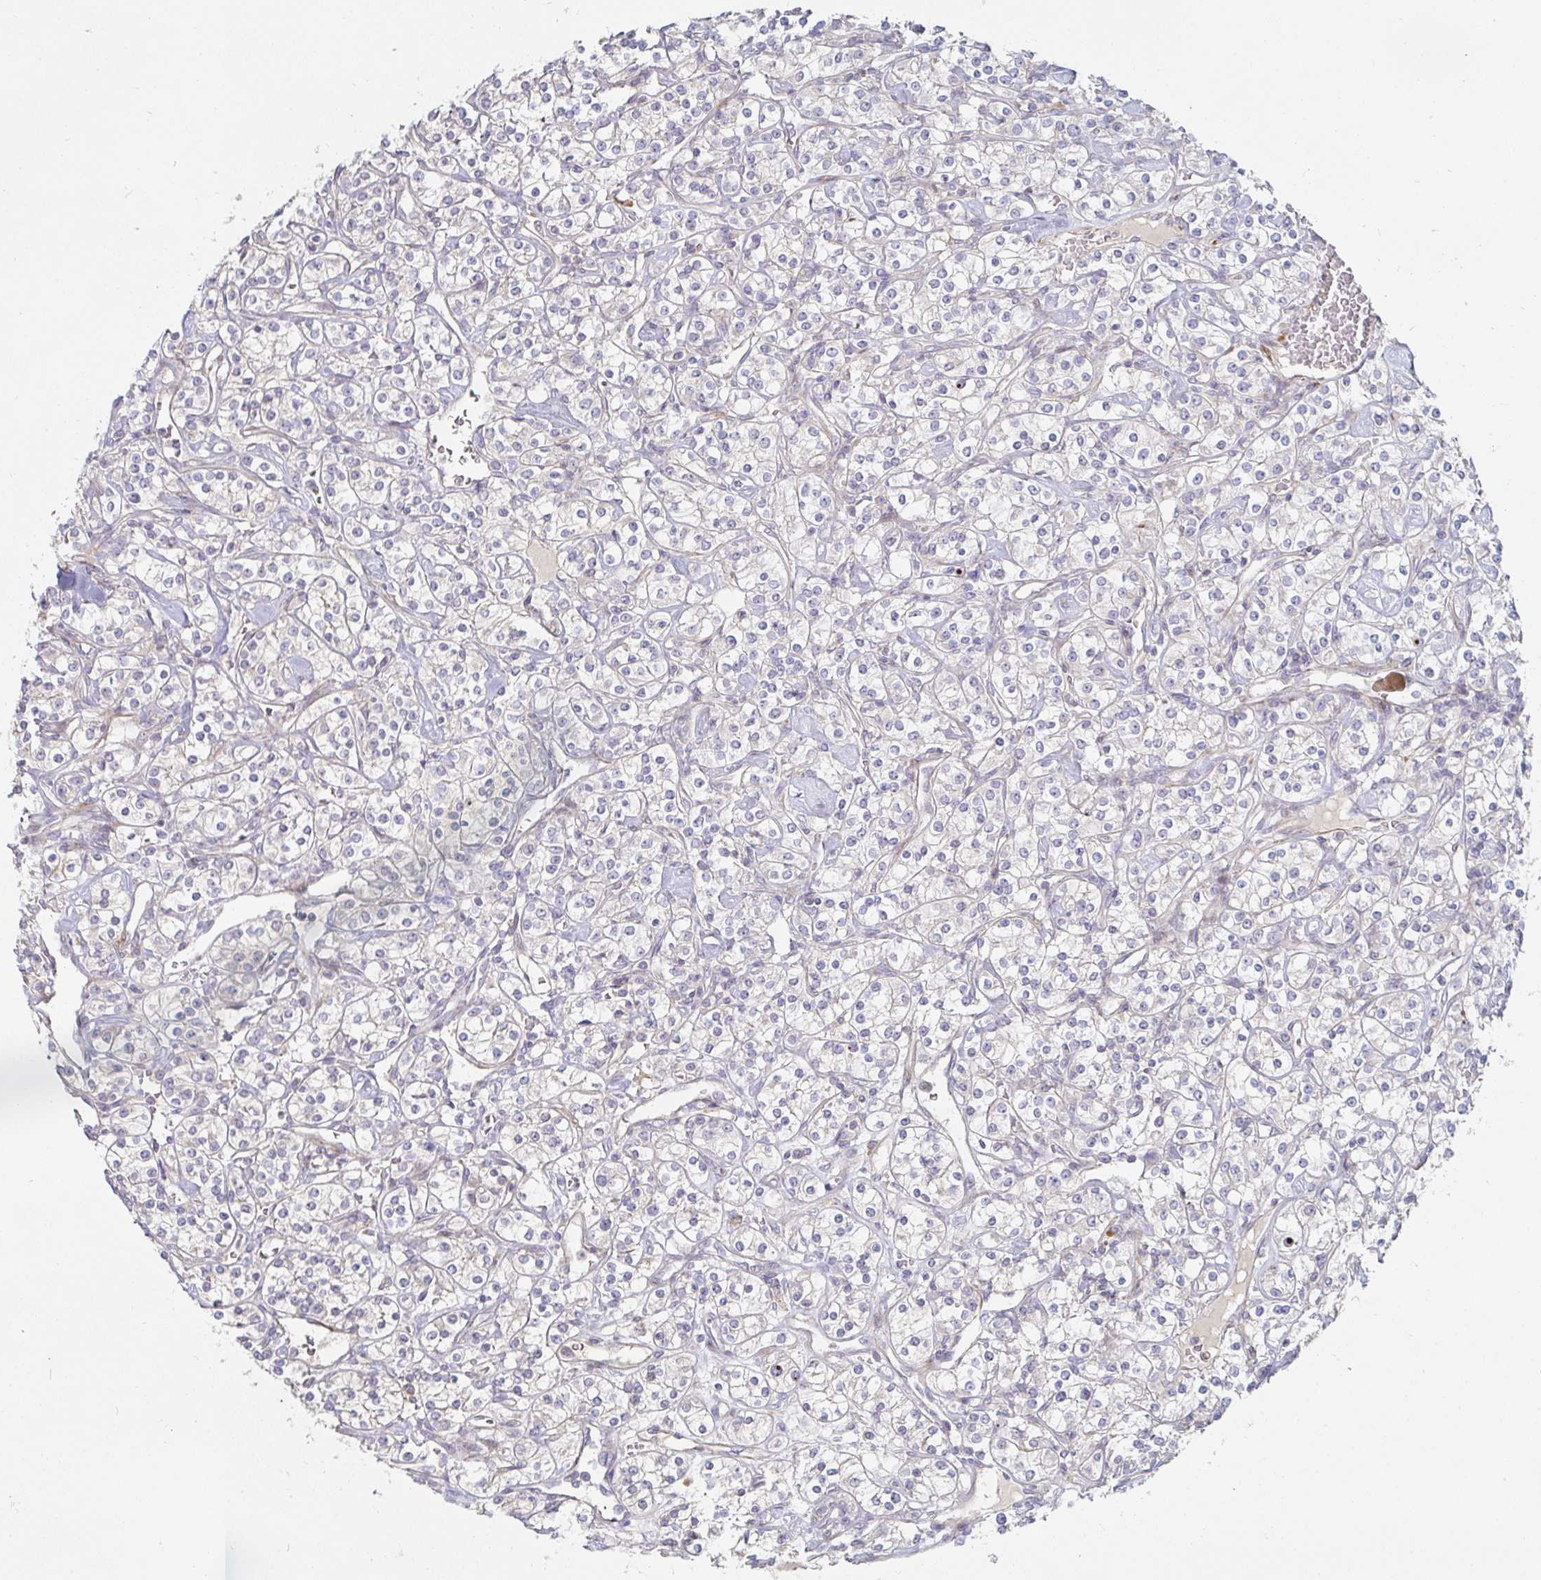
{"staining": {"intensity": "negative", "quantity": "none", "location": "none"}, "tissue": "renal cancer", "cell_type": "Tumor cells", "image_type": "cancer", "snomed": [{"axis": "morphology", "description": "Adenocarcinoma, NOS"}, {"axis": "topography", "description": "Kidney"}], "caption": "Micrograph shows no significant protein expression in tumor cells of renal cancer (adenocarcinoma).", "gene": "SSH2", "patient": {"sex": "male", "age": 77}}